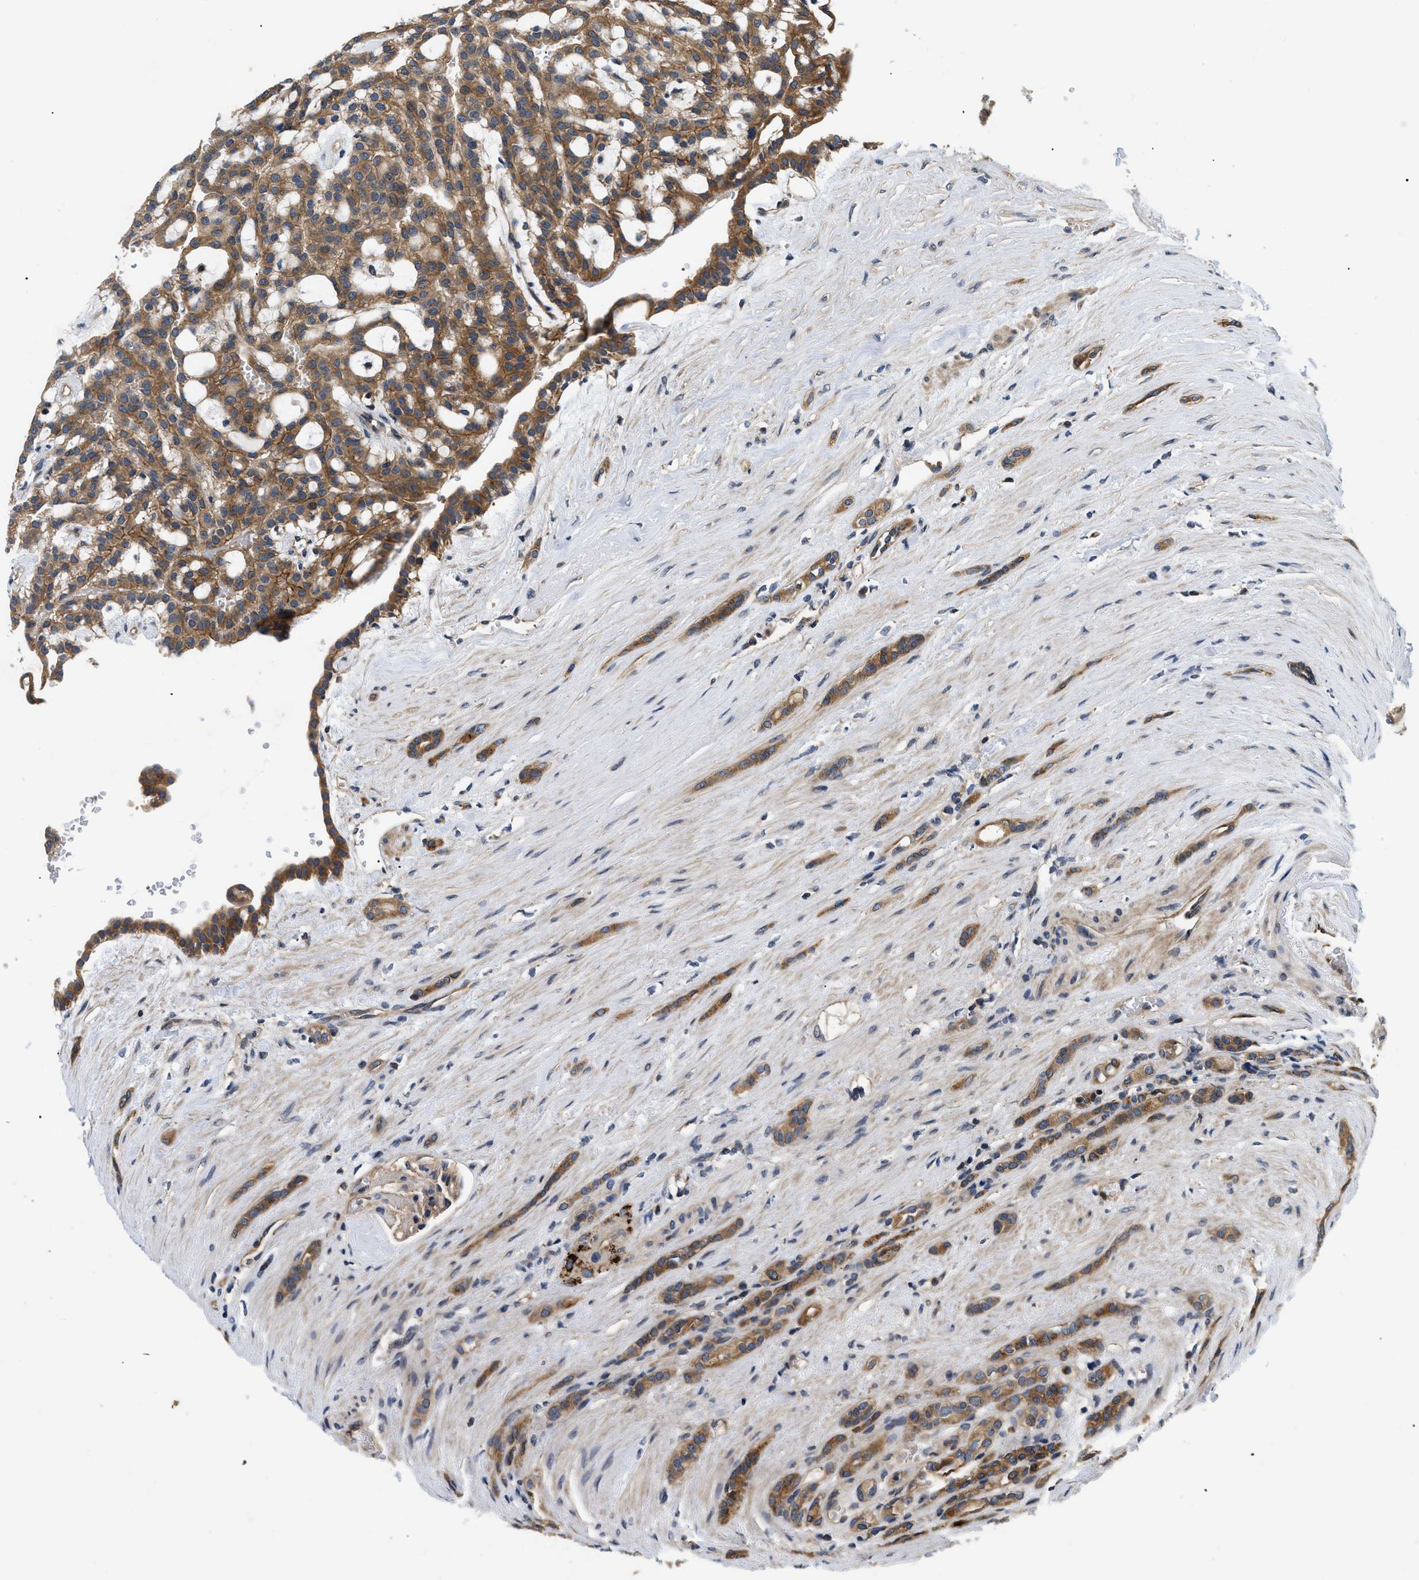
{"staining": {"intensity": "moderate", "quantity": ">75%", "location": "cytoplasmic/membranous"}, "tissue": "renal cancer", "cell_type": "Tumor cells", "image_type": "cancer", "snomed": [{"axis": "morphology", "description": "Adenocarcinoma, NOS"}, {"axis": "topography", "description": "Kidney"}], "caption": "Moderate cytoplasmic/membranous protein positivity is appreciated in about >75% of tumor cells in renal cancer.", "gene": "HMGCR", "patient": {"sex": "male", "age": 63}}